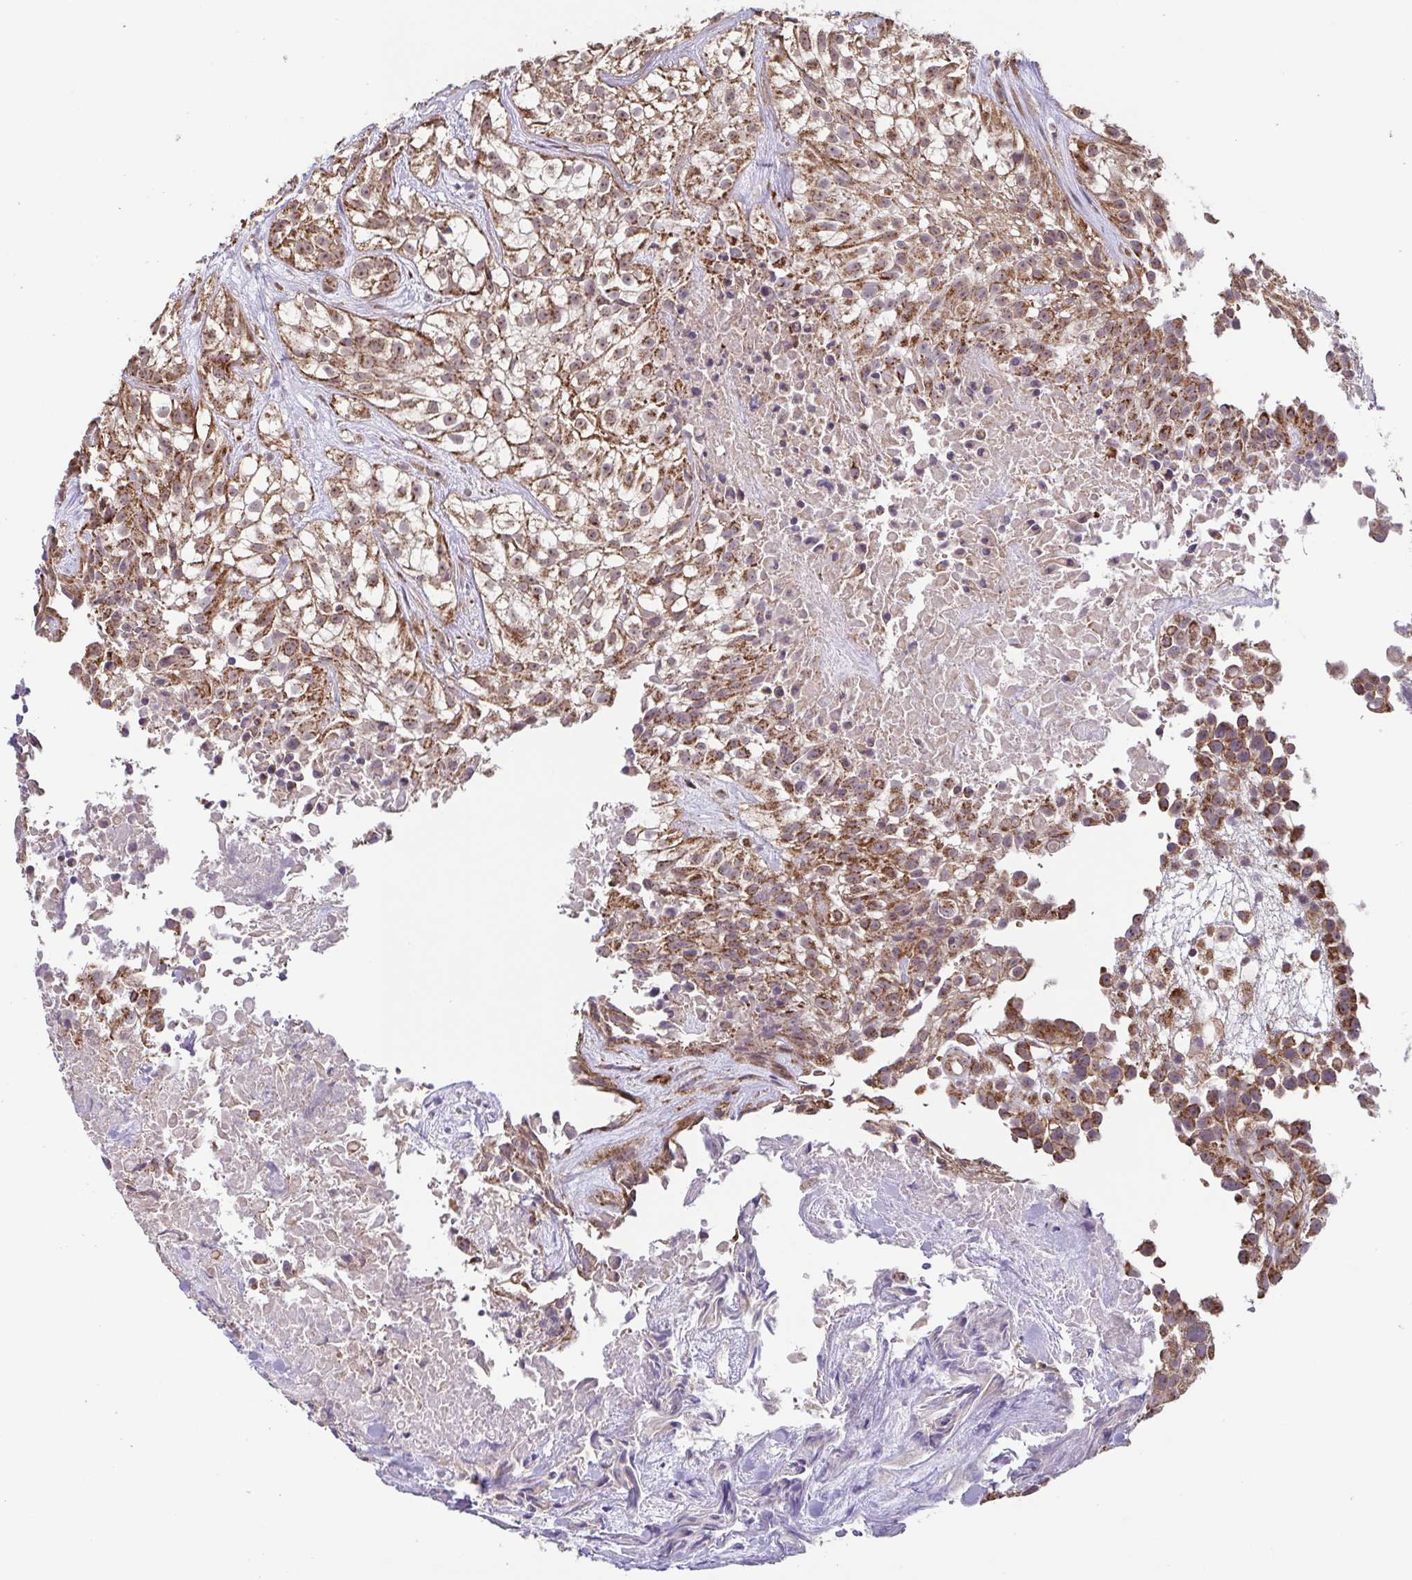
{"staining": {"intensity": "strong", "quantity": ">75%", "location": "cytoplasmic/membranous"}, "tissue": "urothelial cancer", "cell_type": "Tumor cells", "image_type": "cancer", "snomed": [{"axis": "morphology", "description": "Urothelial carcinoma, High grade"}, {"axis": "topography", "description": "Urinary bladder"}], "caption": "Immunohistochemical staining of human urothelial cancer displays high levels of strong cytoplasmic/membranous staining in about >75% of tumor cells.", "gene": "DIP2B", "patient": {"sex": "male", "age": 56}}